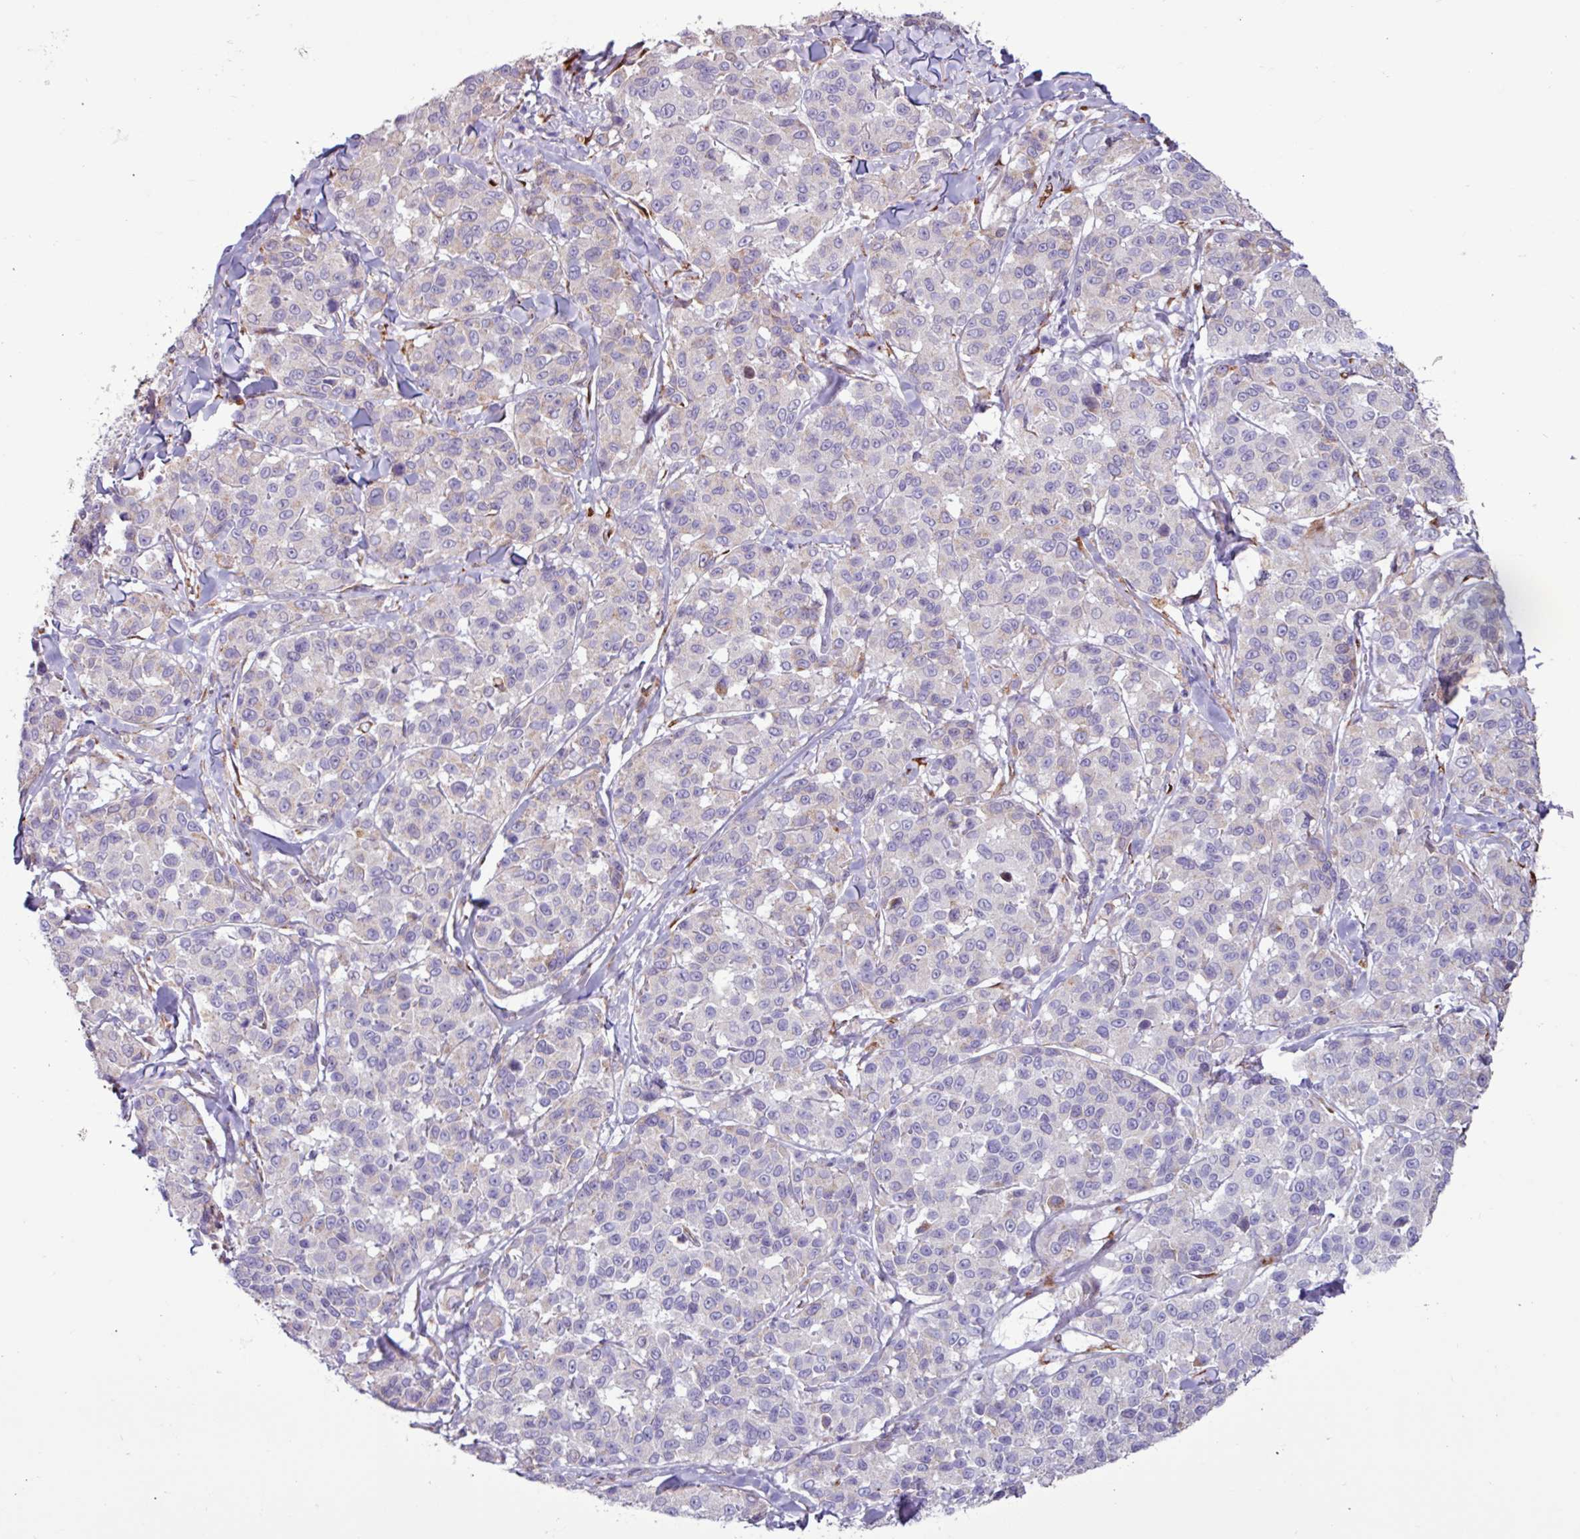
{"staining": {"intensity": "negative", "quantity": "none", "location": "none"}, "tissue": "melanoma", "cell_type": "Tumor cells", "image_type": "cancer", "snomed": [{"axis": "morphology", "description": "Malignant melanoma, NOS"}, {"axis": "topography", "description": "Skin"}], "caption": "Photomicrograph shows no protein expression in tumor cells of melanoma tissue.", "gene": "PPP1R35", "patient": {"sex": "female", "age": 66}}